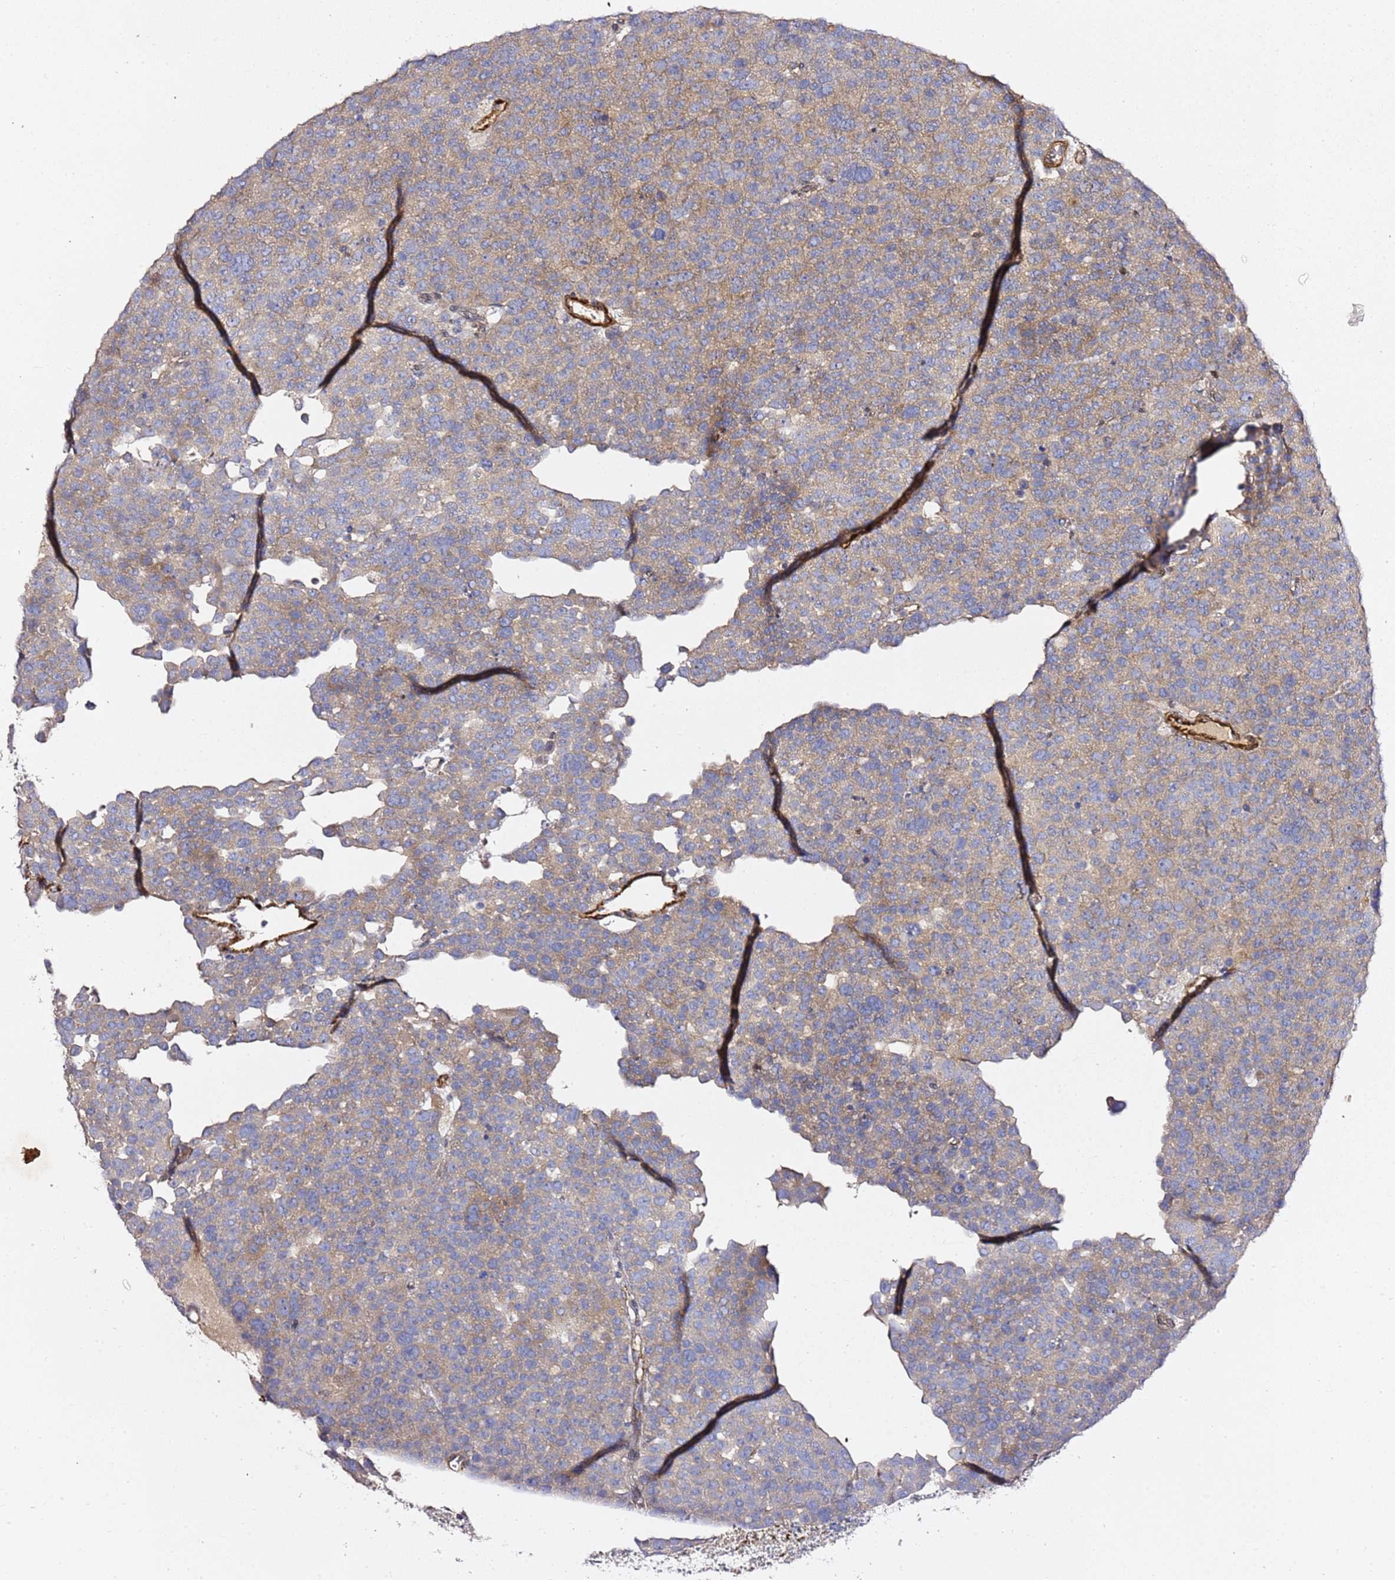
{"staining": {"intensity": "moderate", "quantity": "25%-75%", "location": "cytoplasmic/membranous"}, "tissue": "testis cancer", "cell_type": "Tumor cells", "image_type": "cancer", "snomed": [{"axis": "morphology", "description": "Seminoma, NOS"}, {"axis": "topography", "description": "Testis"}], "caption": "Protein expression analysis of human testis cancer (seminoma) reveals moderate cytoplasmic/membranous staining in approximately 25%-75% of tumor cells. Ihc stains the protein in brown and the nuclei are stained blue.", "gene": "EPS8L1", "patient": {"sex": "male", "age": 71}}